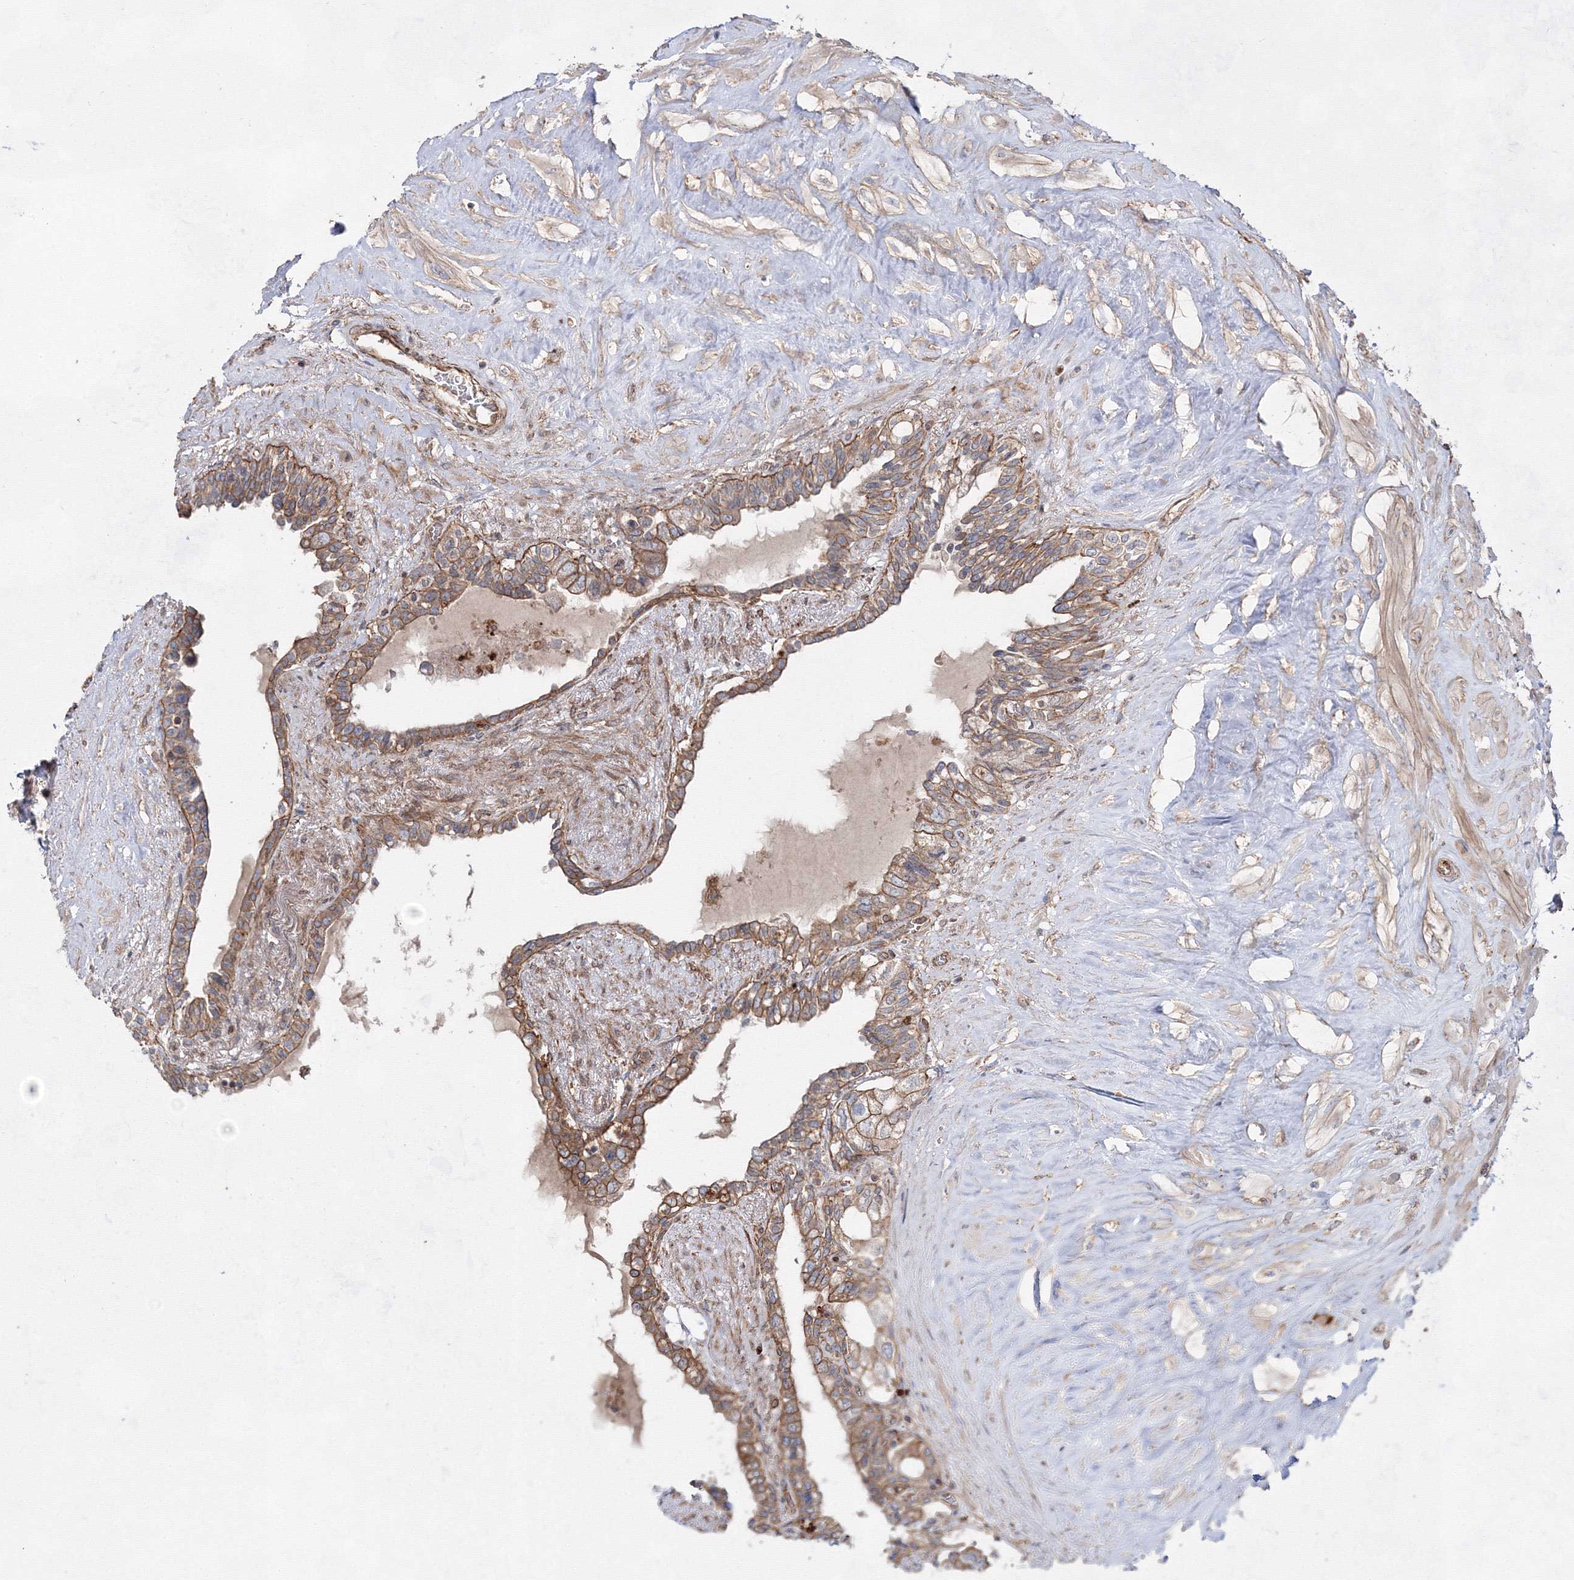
{"staining": {"intensity": "moderate", "quantity": ">75%", "location": "cytoplasmic/membranous"}, "tissue": "seminal vesicle", "cell_type": "Glandular cells", "image_type": "normal", "snomed": [{"axis": "morphology", "description": "Normal tissue, NOS"}, {"axis": "topography", "description": "Seminal veicle"}], "caption": "Glandular cells display medium levels of moderate cytoplasmic/membranous staining in approximately >75% of cells in unremarkable human seminal vesicle.", "gene": "EXOC6", "patient": {"sex": "male", "age": 63}}